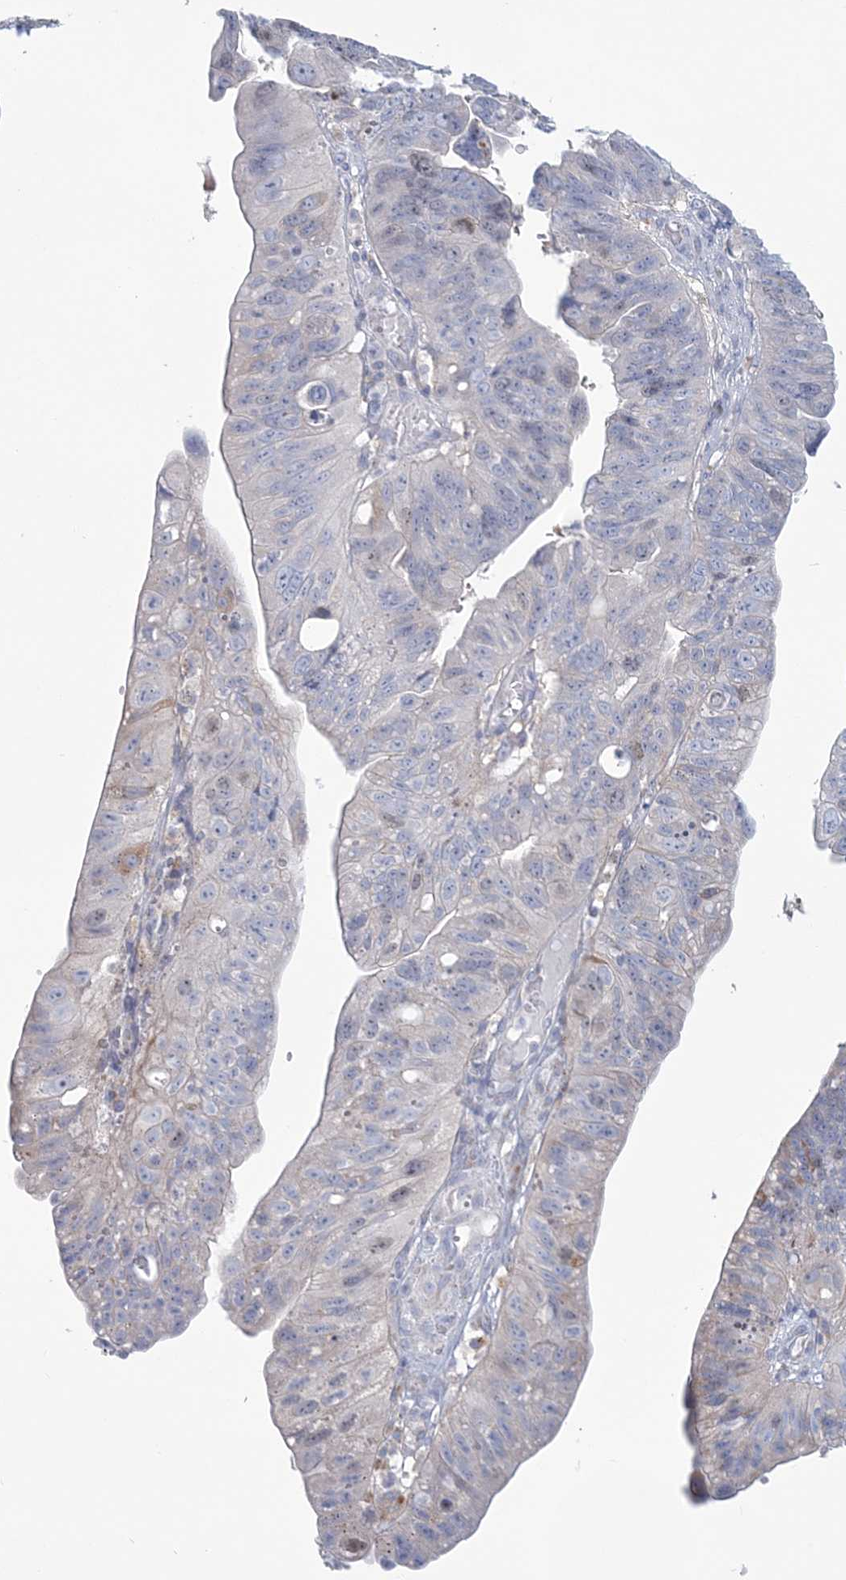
{"staining": {"intensity": "negative", "quantity": "none", "location": "none"}, "tissue": "stomach cancer", "cell_type": "Tumor cells", "image_type": "cancer", "snomed": [{"axis": "morphology", "description": "Adenocarcinoma, NOS"}, {"axis": "topography", "description": "Stomach"}], "caption": "Tumor cells show no significant protein expression in stomach adenocarcinoma.", "gene": "ADGB", "patient": {"sex": "male", "age": 59}}